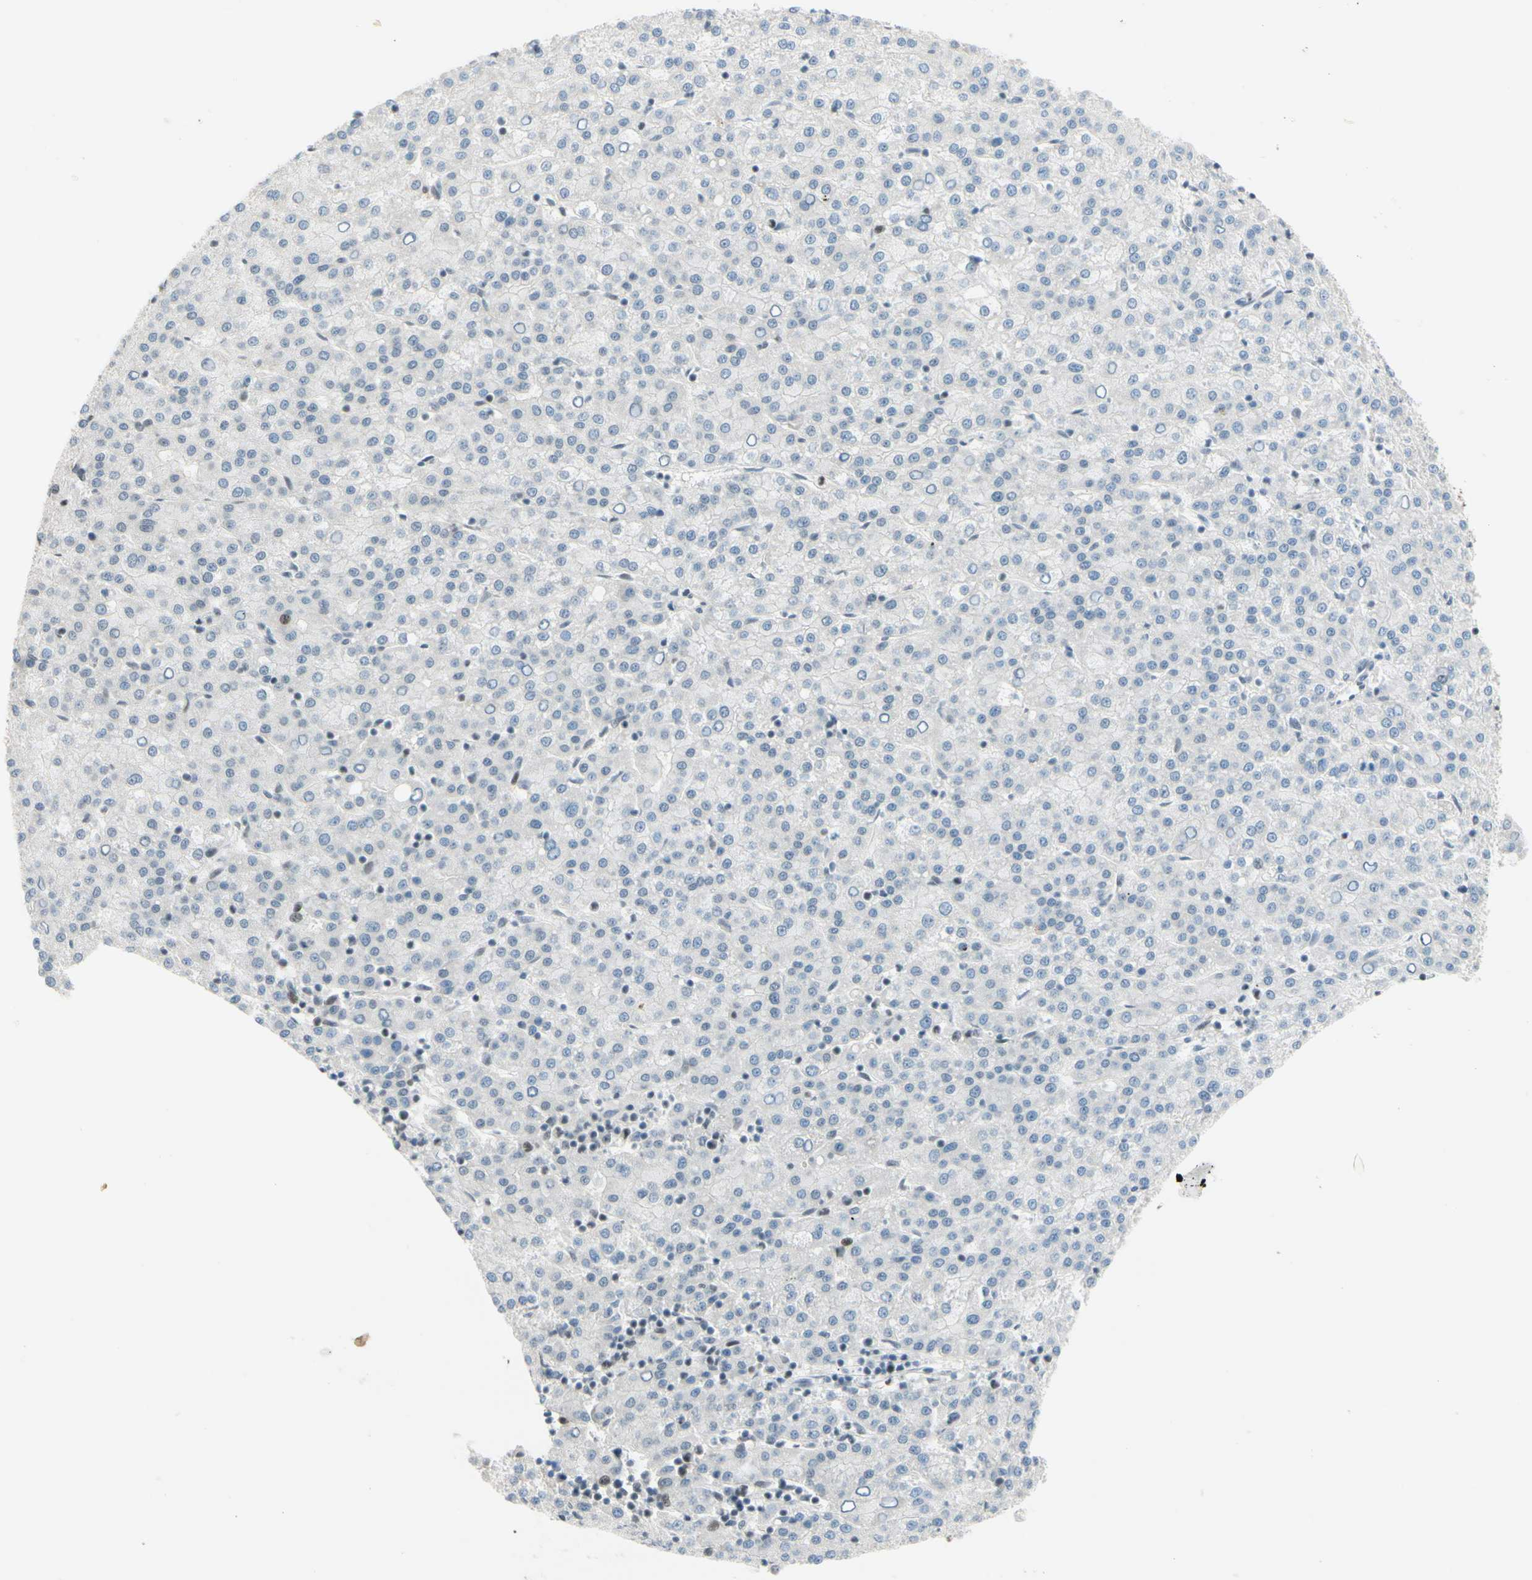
{"staining": {"intensity": "negative", "quantity": "none", "location": "none"}, "tissue": "liver cancer", "cell_type": "Tumor cells", "image_type": "cancer", "snomed": [{"axis": "morphology", "description": "Carcinoma, Hepatocellular, NOS"}, {"axis": "topography", "description": "Liver"}], "caption": "High power microscopy image of an immunohistochemistry (IHC) photomicrograph of hepatocellular carcinoma (liver), revealing no significant expression in tumor cells.", "gene": "SUFU", "patient": {"sex": "female", "age": 58}}